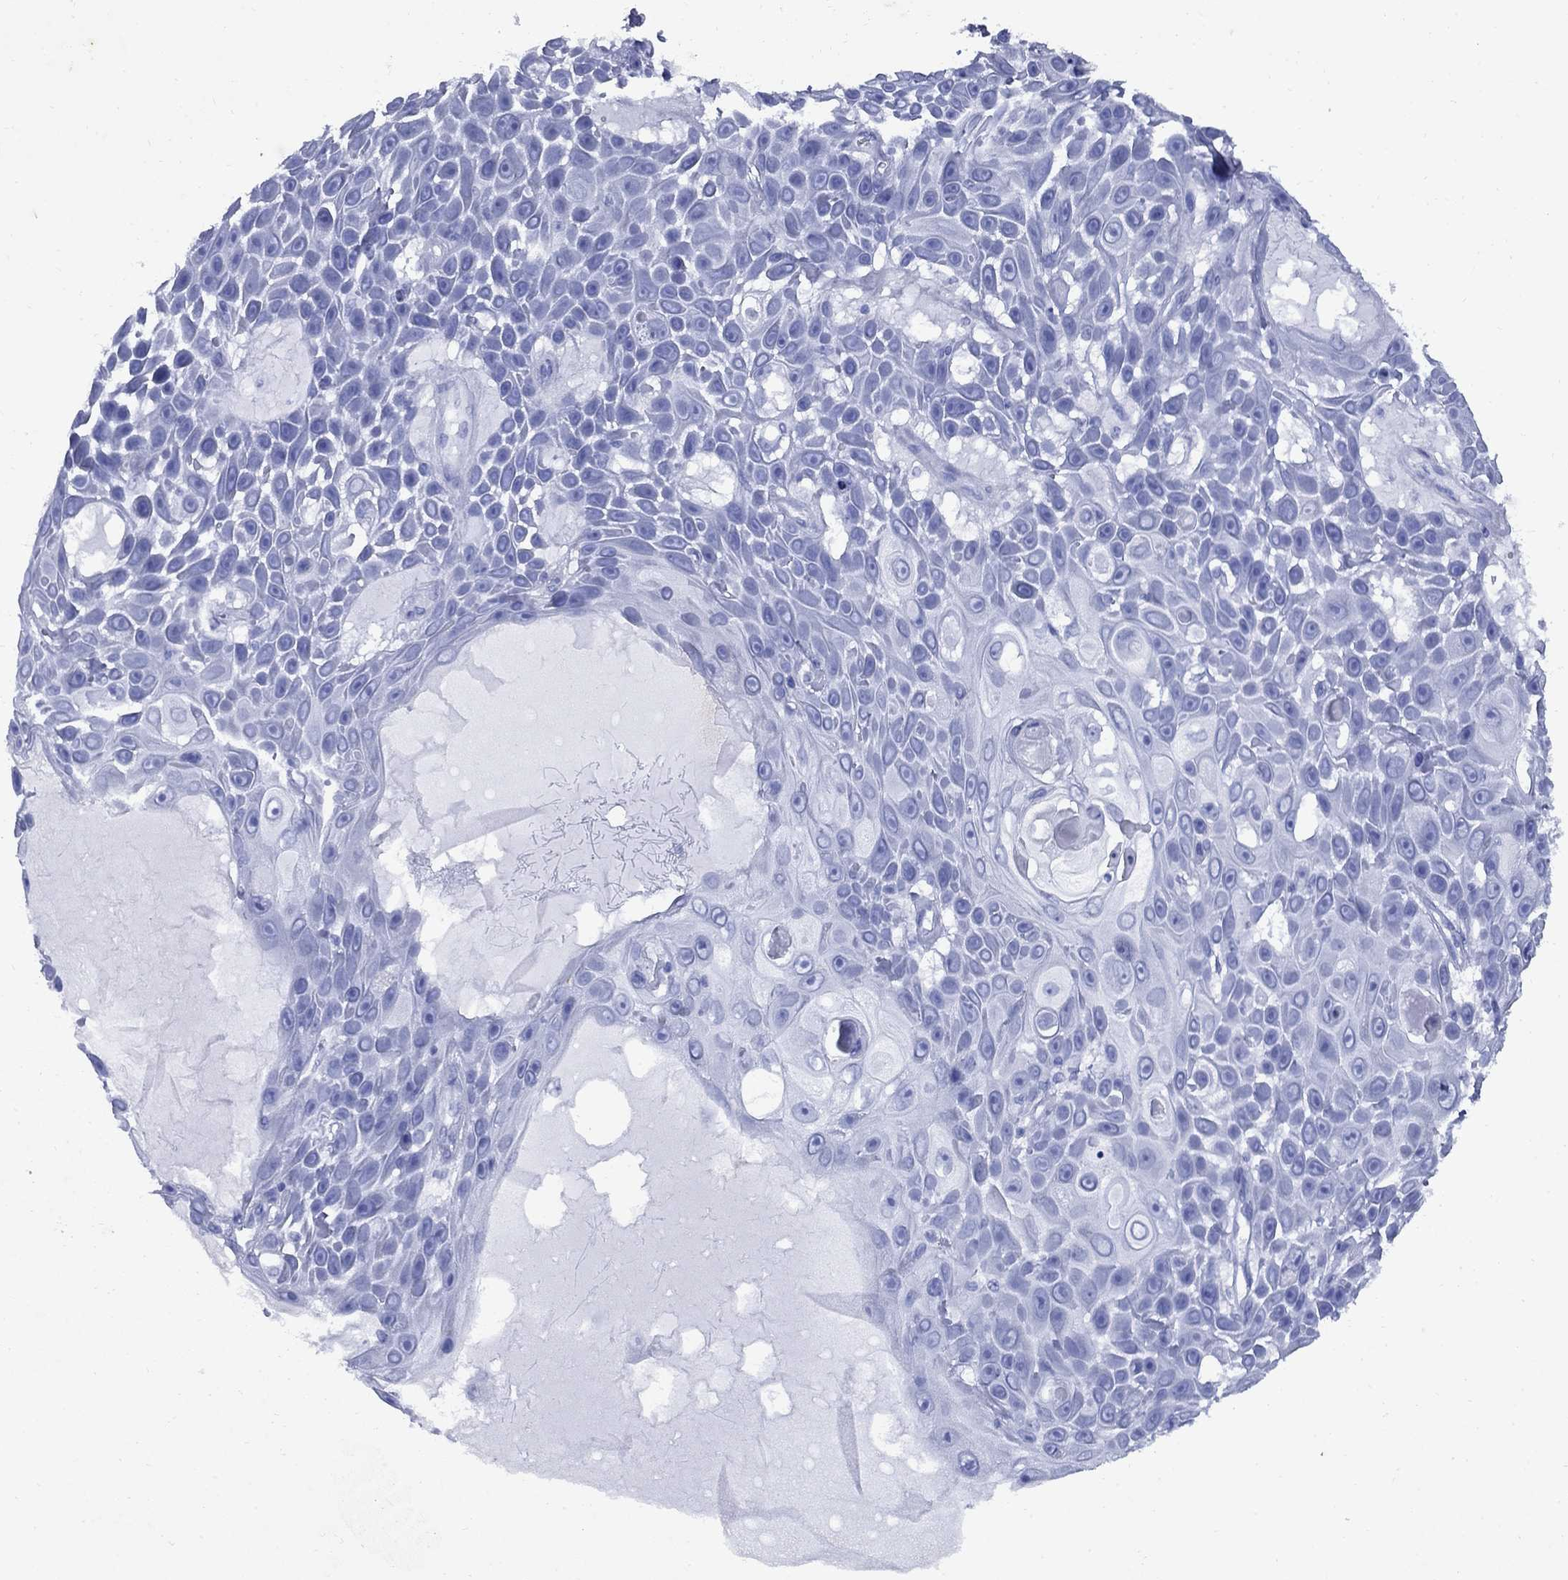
{"staining": {"intensity": "negative", "quantity": "none", "location": "none"}, "tissue": "skin cancer", "cell_type": "Tumor cells", "image_type": "cancer", "snomed": [{"axis": "morphology", "description": "Squamous cell carcinoma, NOS"}, {"axis": "topography", "description": "Skin"}], "caption": "A histopathology image of skin cancer (squamous cell carcinoma) stained for a protein shows no brown staining in tumor cells.", "gene": "CD1A", "patient": {"sex": "male", "age": 82}}